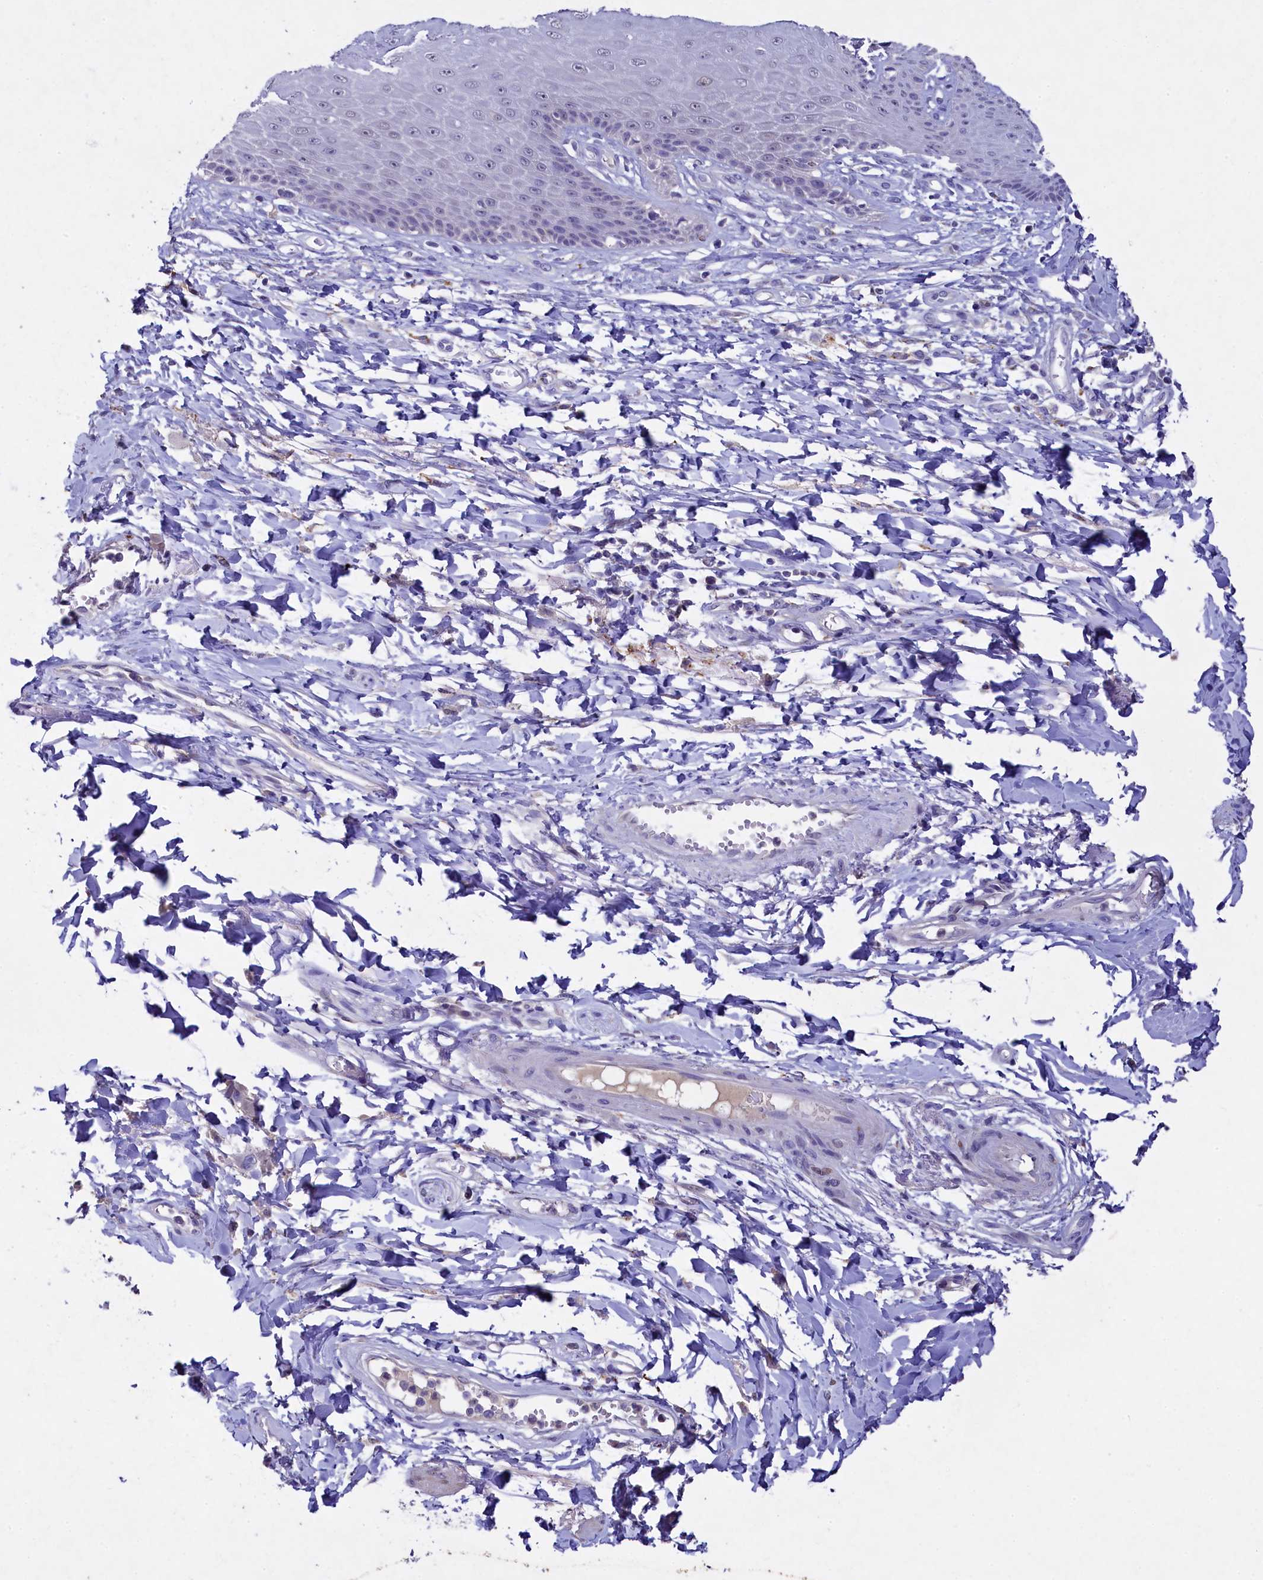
{"staining": {"intensity": "strong", "quantity": "<25%", "location": "cytoplasmic/membranous,nuclear"}, "tissue": "skin", "cell_type": "Epidermal cells", "image_type": "normal", "snomed": [{"axis": "morphology", "description": "Normal tissue, NOS"}, {"axis": "topography", "description": "Anal"}], "caption": "Skin stained with a brown dye shows strong cytoplasmic/membranous,nuclear positive expression in approximately <25% of epidermal cells.", "gene": "TGDS", "patient": {"sex": "male", "age": 78}}